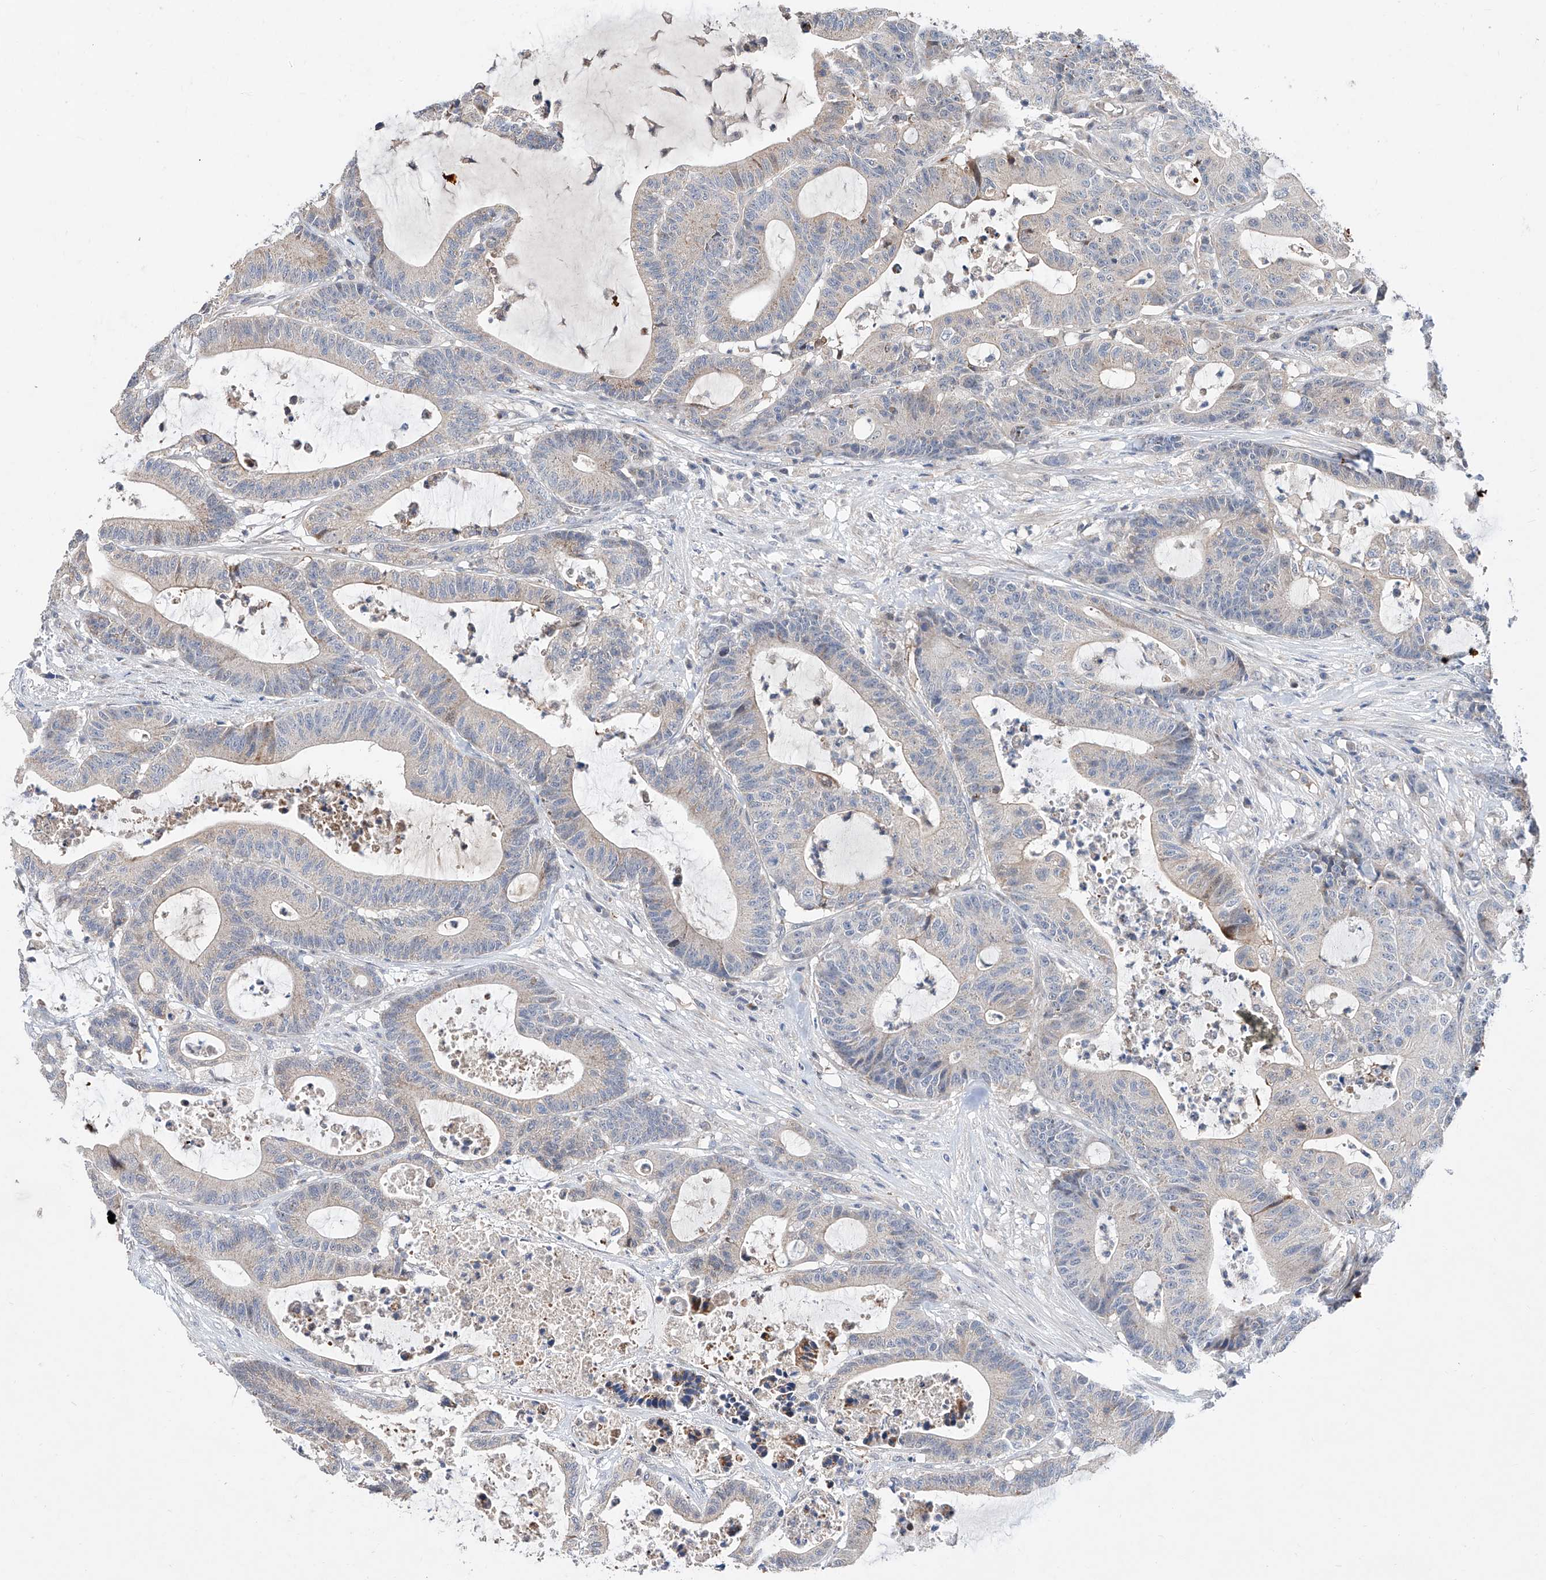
{"staining": {"intensity": "negative", "quantity": "none", "location": "none"}, "tissue": "colorectal cancer", "cell_type": "Tumor cells", "image_type": "cancer", "snomed": [{"axis": "morphology", "description": "Adenocarcinoma, NOS"}, {"axis": "topography", "description": "Colon"}], "caption": "Photomicrograph shows no significant protein positivity in tumor cells of adenocarcinoma (colorectal). (DAB (3,3'-diaminobenzidine) immunohistochemistry (IHC) with hematoxylin counter stain).", "gene": "FUCA2", "patient": {"sex": "female", "age": 84}}